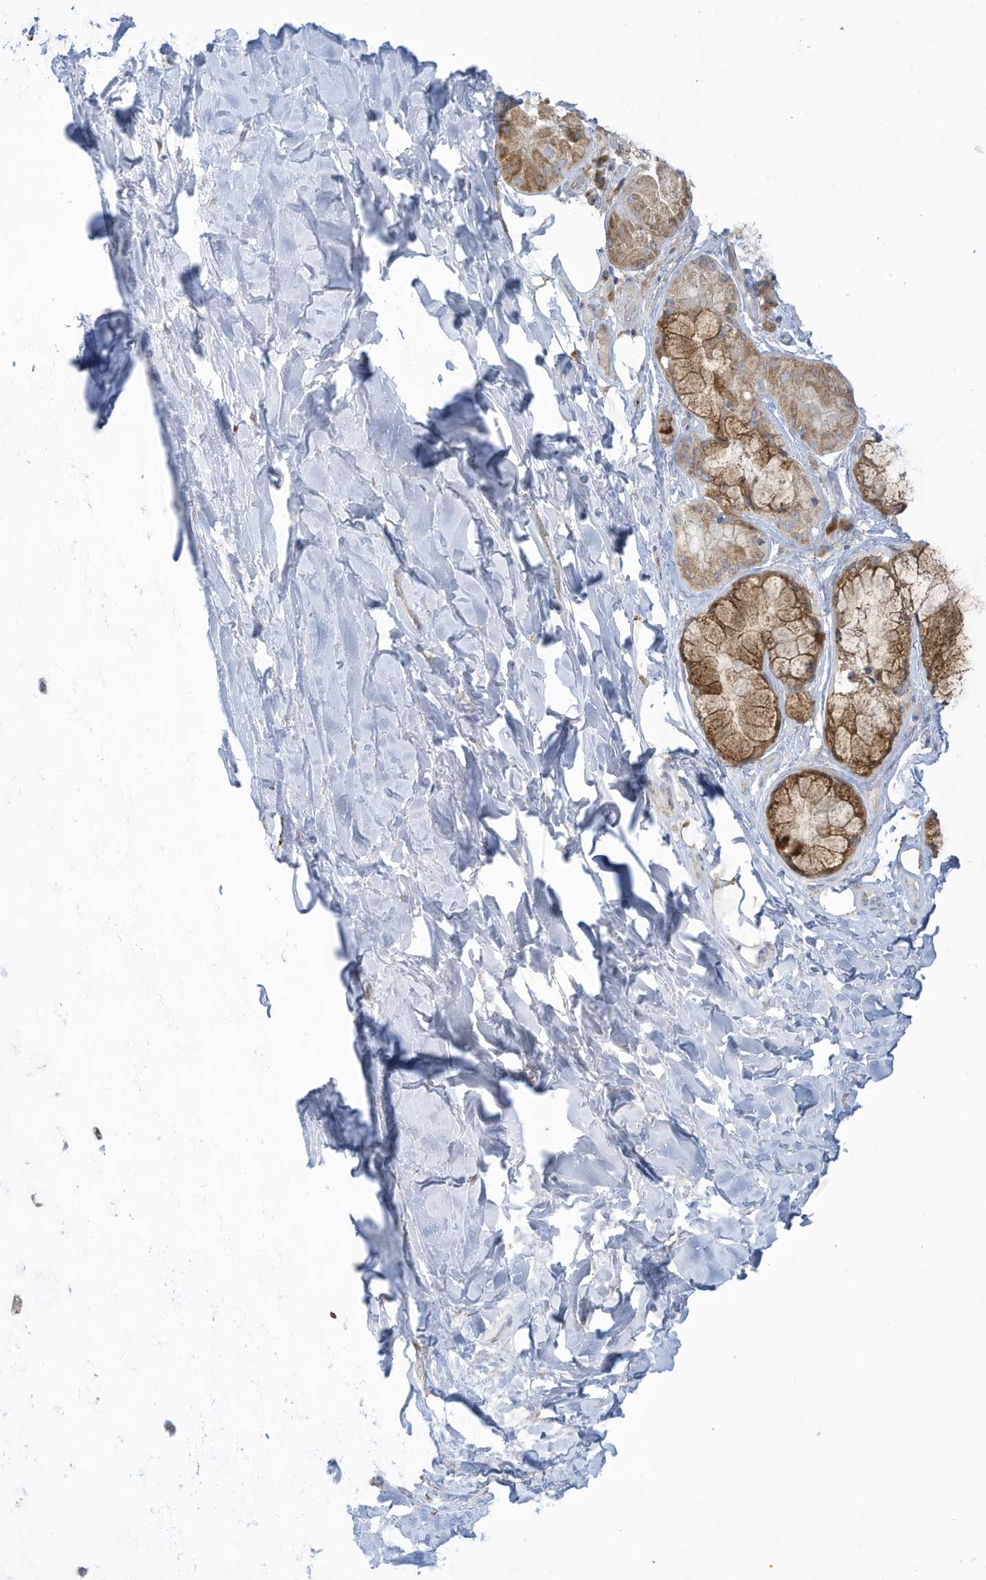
{"staining": {"intensity": "weak", "quantity": ">75%", "location": "cytoplasmic/membranous"}, "tissue": "adipose tissue", "cell_type": "Adipocytes", "image_type": "normal", "snomed": [{"axis": "morphology", "description": "Normal tissue, NOS"}, {"axis": "morphology", "description": "Squamous cell carcinoma, NOS"}, {"axis": "topography", "description": "Lymph node"}, {"axis": "topography", "description": "Bronchus"}, {"axis": "topography", "description": "Lung"}], "caption": "Adipose tissue stained for a protein reveals weak cytoplasmic/membranous positivity in adipocytes. (Brightfield microscopy of DAB IHC at high magnification).", "gene": "LRRN2", "patient": {"sex": "male", "age": 66}}